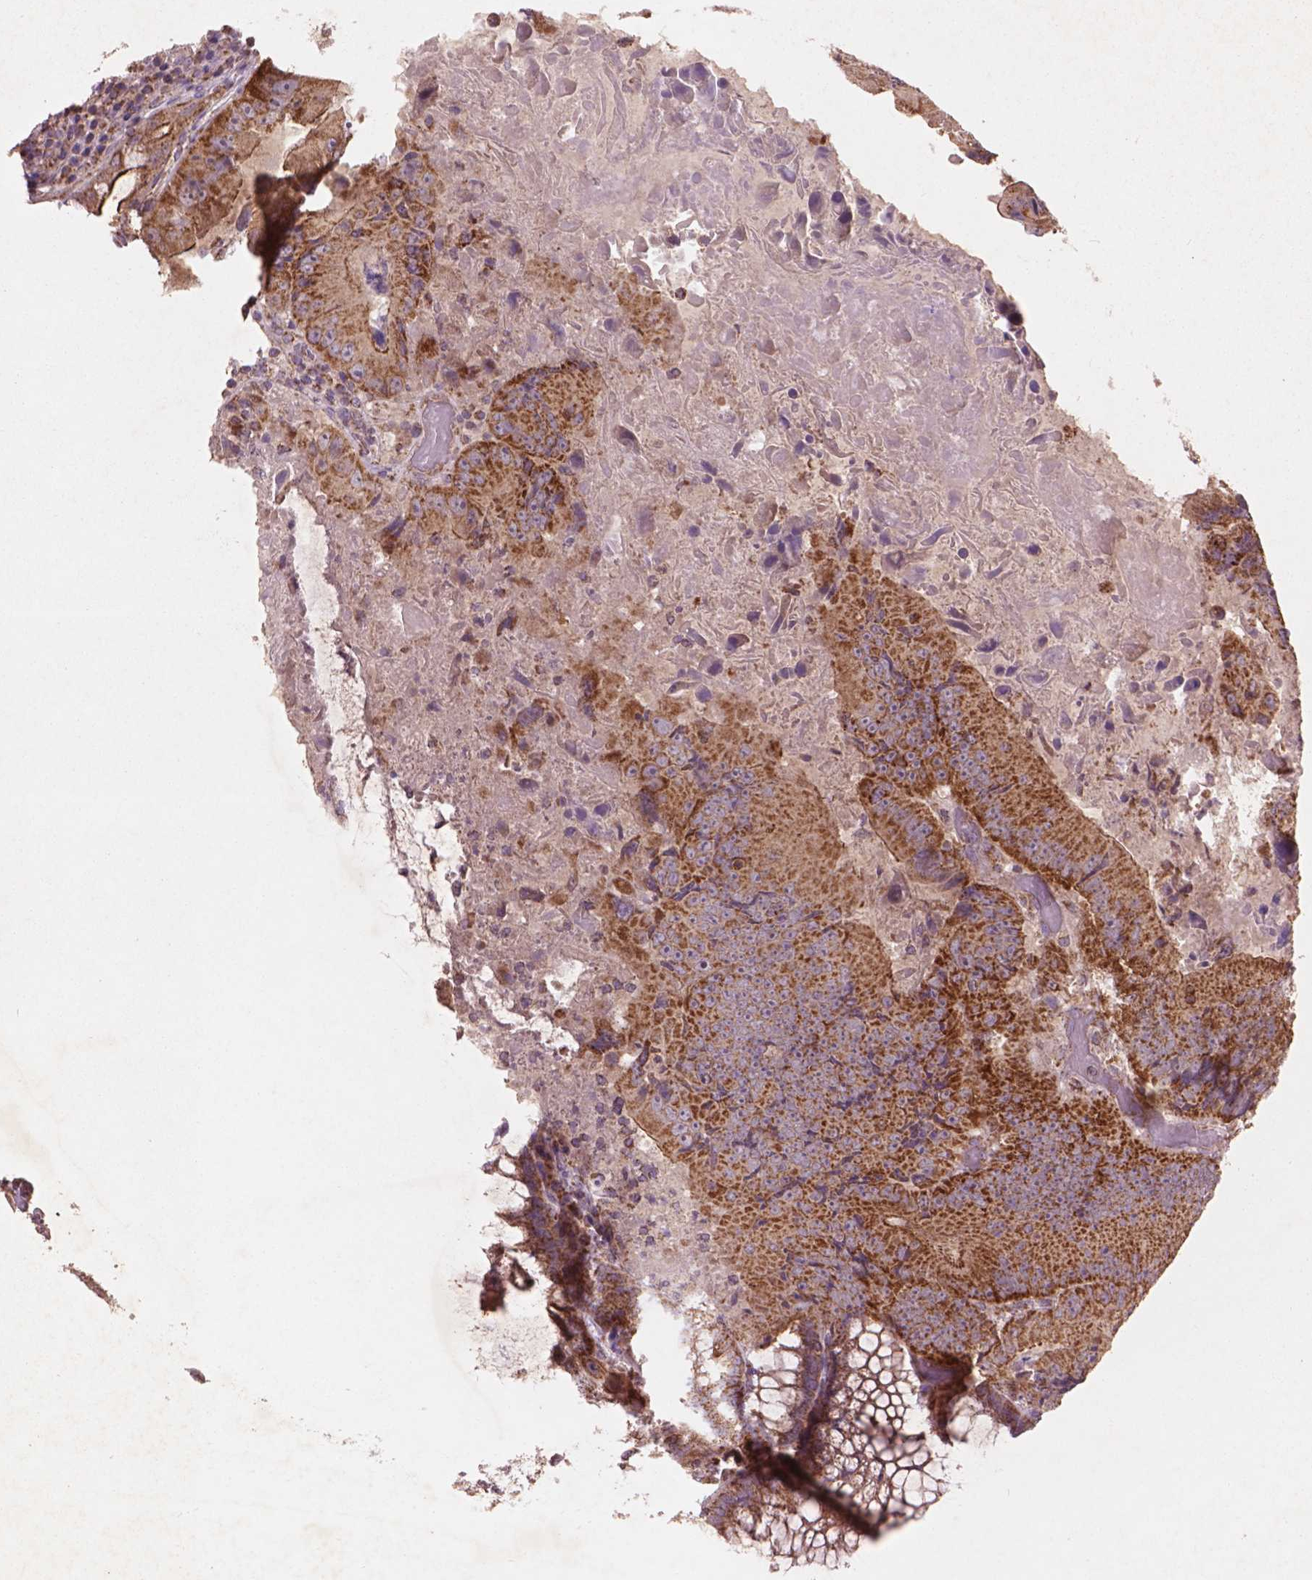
{"staining": {"intensity": "strong", "quantity": ">75%", "location": "cytoplasmic/membranous"}, "tissue": "colorectal cancer", "cell_type": "Tumor cells", "image_type": "cancer", "snomed": [{"axis": "morphology", "description": "Adenocarcinoma, NOS"}, {"axis": "topography", "description": "Colon"}], "caption": "Immunohistochemical staining of colorectal cancer (adenocarcinoma) reveals high levels of strong cytoplasmic/membranous positivity in approximately >75% of tumor cells. (Brightfield microscopy of DAB IHC at high magnification).", "gene": "NLRX1", "patient": {"sex": "female", "age": 86}}